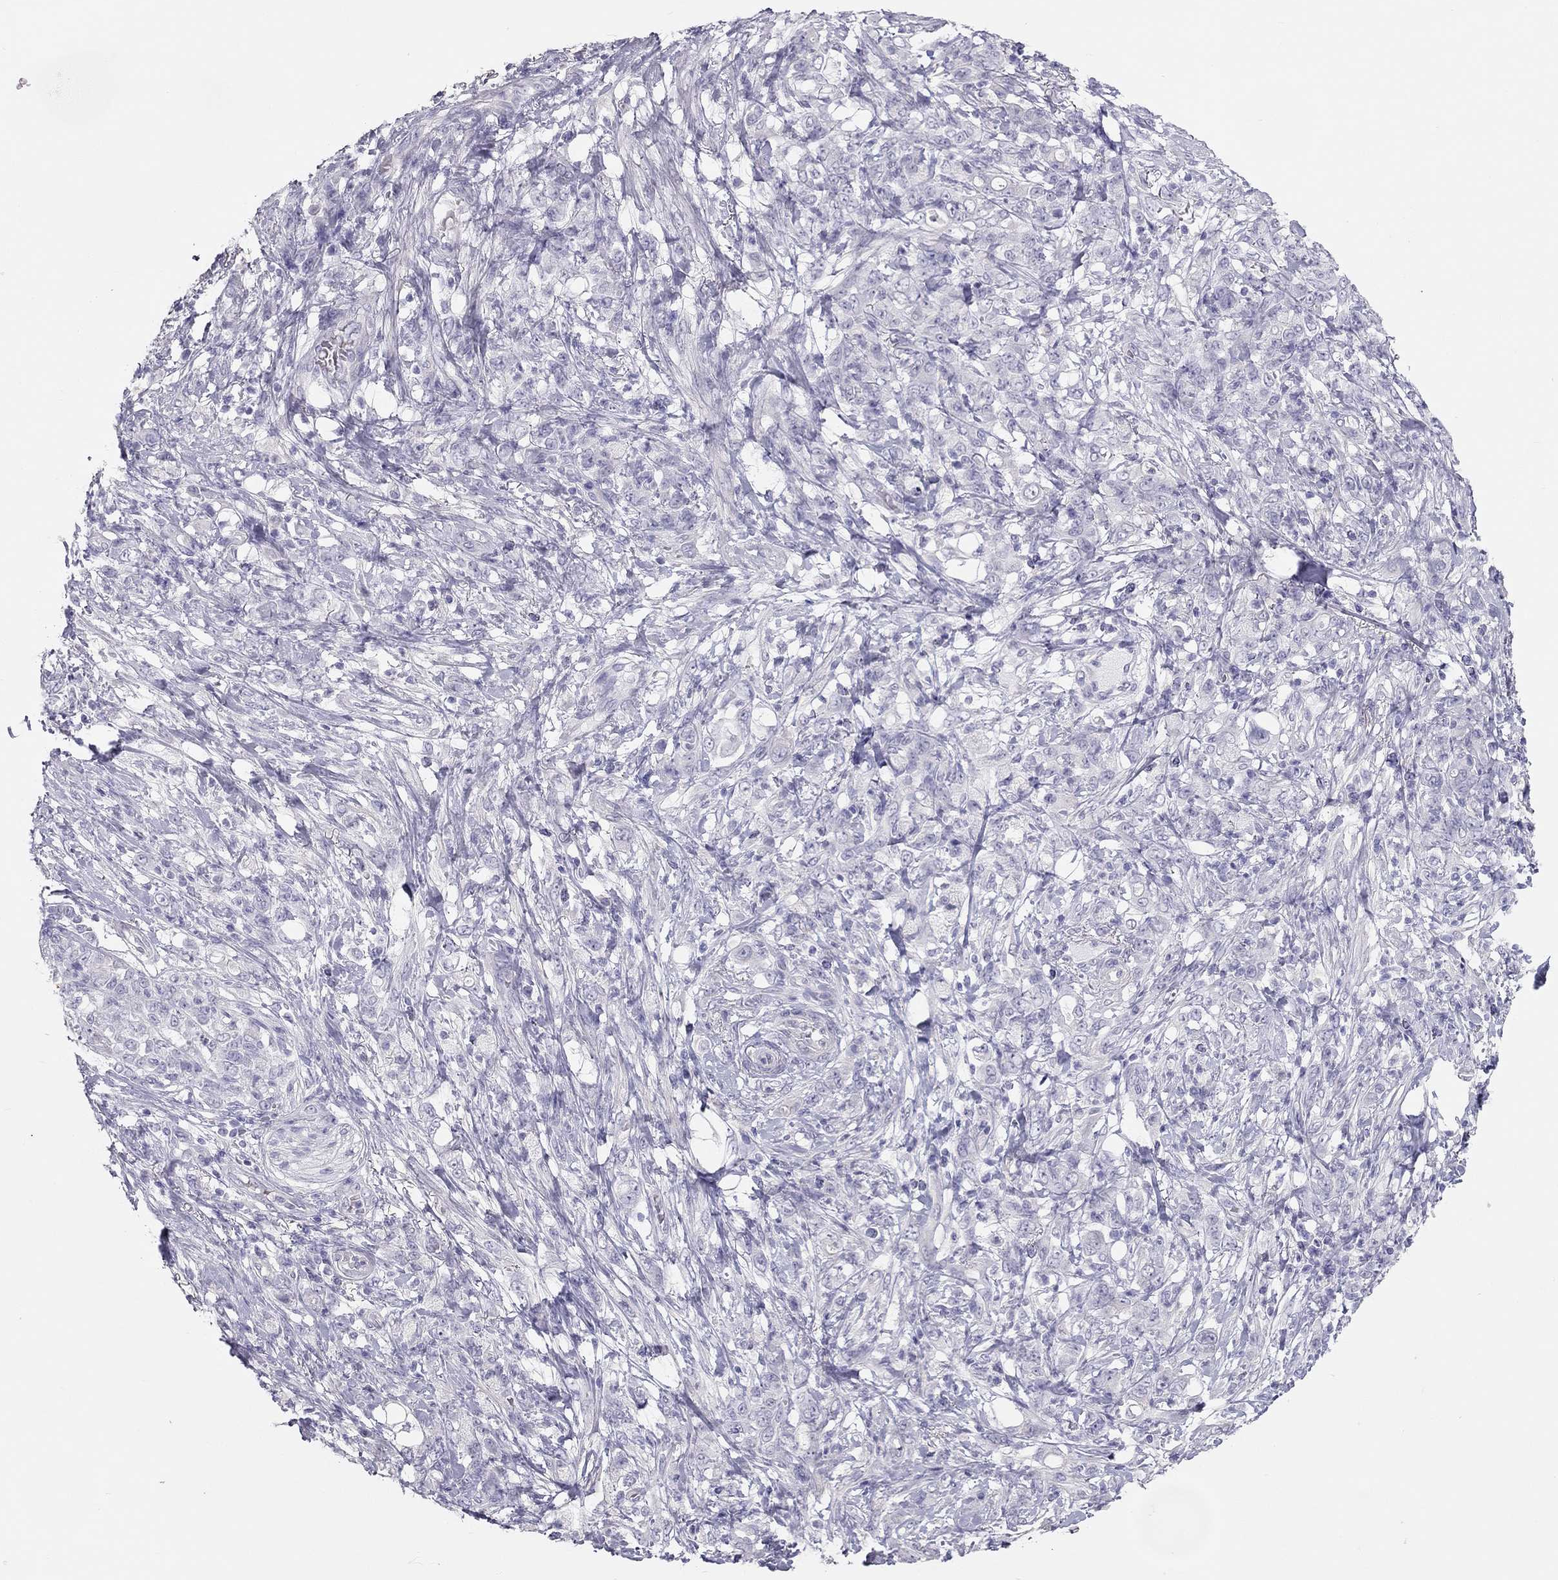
{"staining": {"intensity": "negative", "quantity": "none", "location": "none"}, "tissue": "stomach cancer", "cell_type": "Tumor cells", "image_type": "cancer", "snomed": [{"axis": "morphology", "description": "Adenocarcinoma, NOS"}, {"axis": "topography", "description": "Stomach"}], "caption": "Immunohistochemical staining of human stomach cancer (adenocarcinoma) displays no significant staining in tumor cells. Brightfield microscopy of immunohistochemistry (IHC) stained with DAB (3,3'-diaminobenzidine) (brown) and hematoxylin (blue), captured at high magnification.", "gene": "SPATA12", "patient": {"sex": "female", "age": 79}}